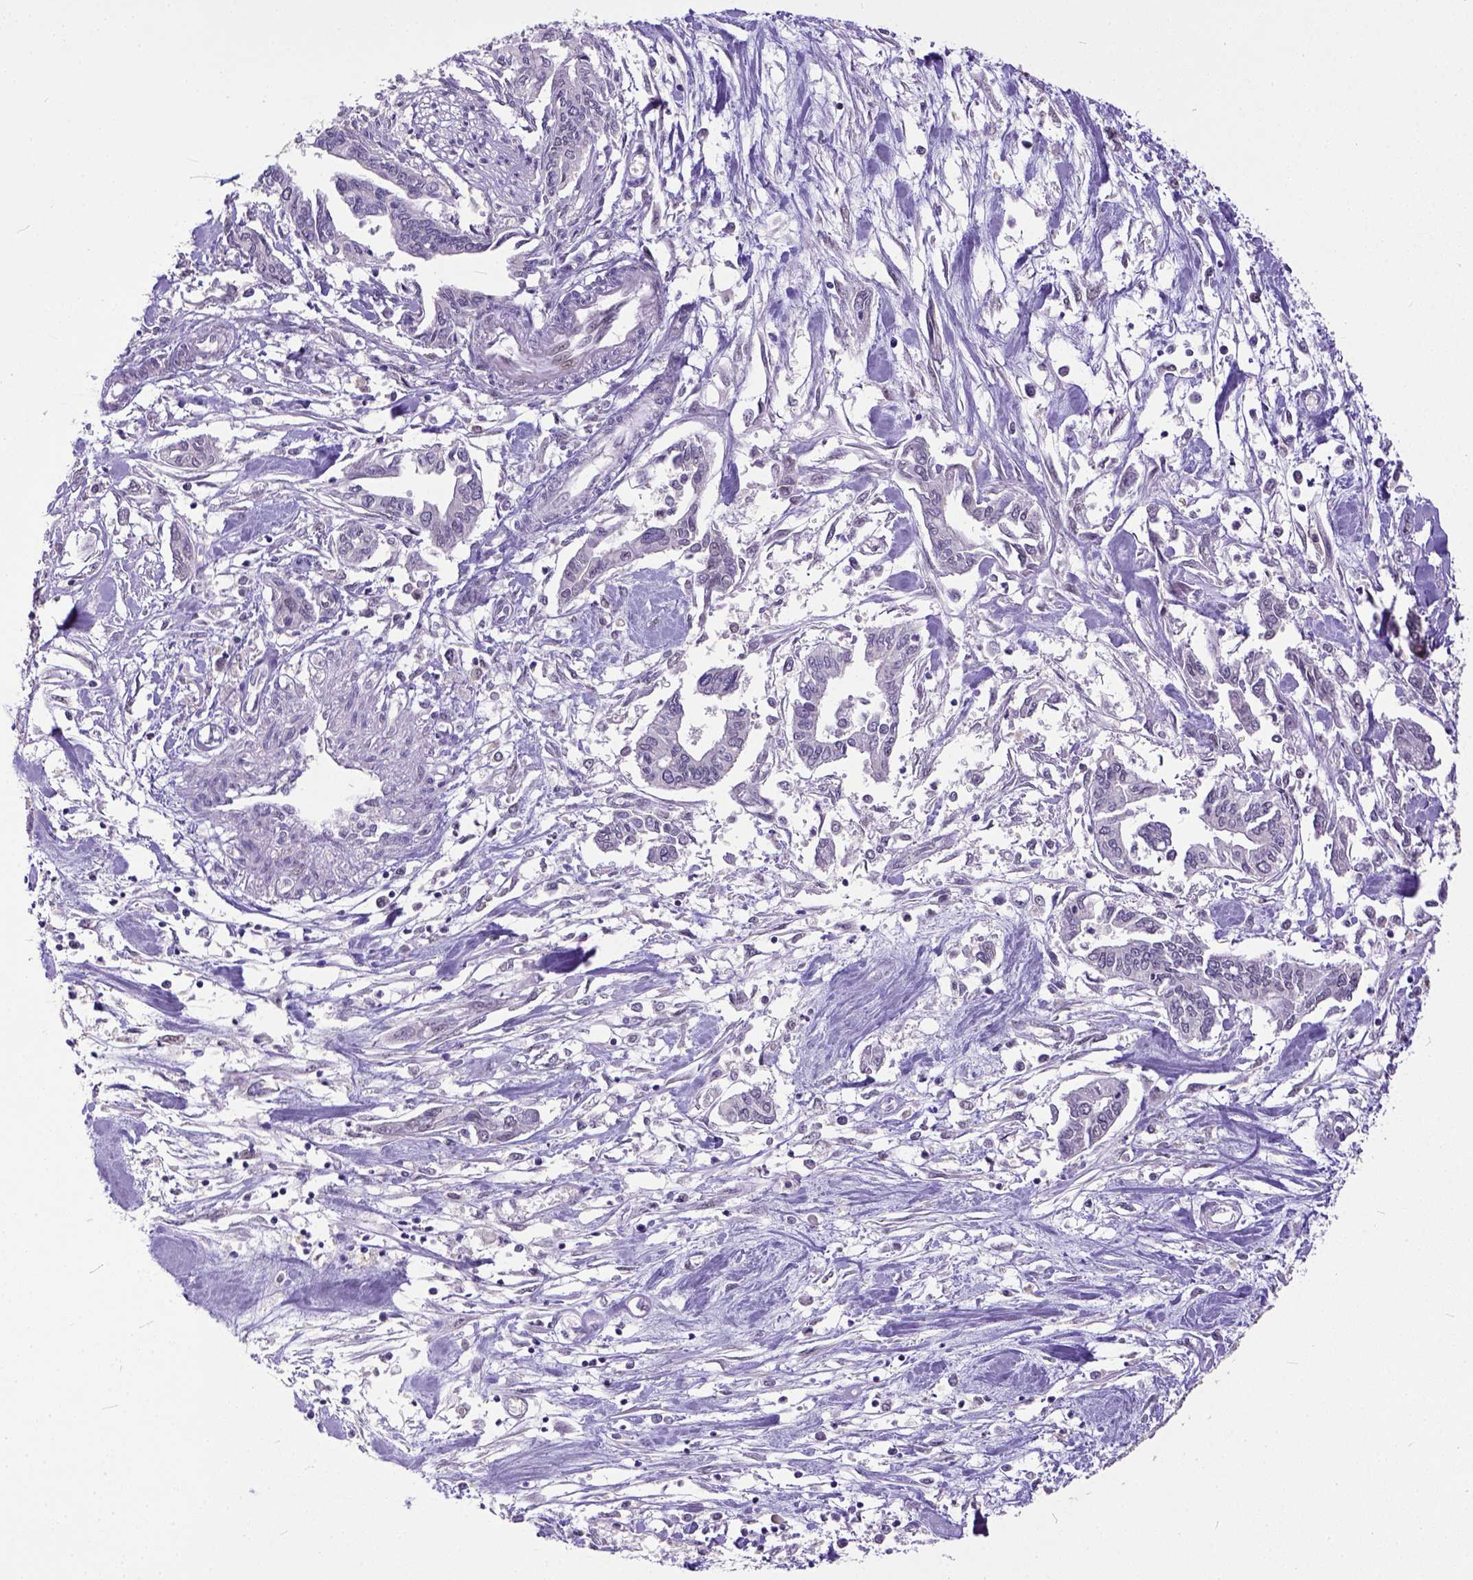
{"staining": {"intensity": "negative", "quantity": "none", "location": "none"}, "tissue": "pancreatic cancer", "cell_type": "Tumor cells", "image_type": "cancer", "snomed": [{"axis": "morphology", "description": "Adenocarcinoma, NOS"}, {"axis": "topography", "description": "Pancreas"}], "caption": "A histopathology image of human pancreatic cancer (adenocarcinoma) is negative for staining in tumor cells. Brightfield microscopy of IHC stained with DAB (brown) and hematoxylin (blue), captured at high magnification.", "gene": "ERCC1", "patient": {"sex": "male", "age": 60}}